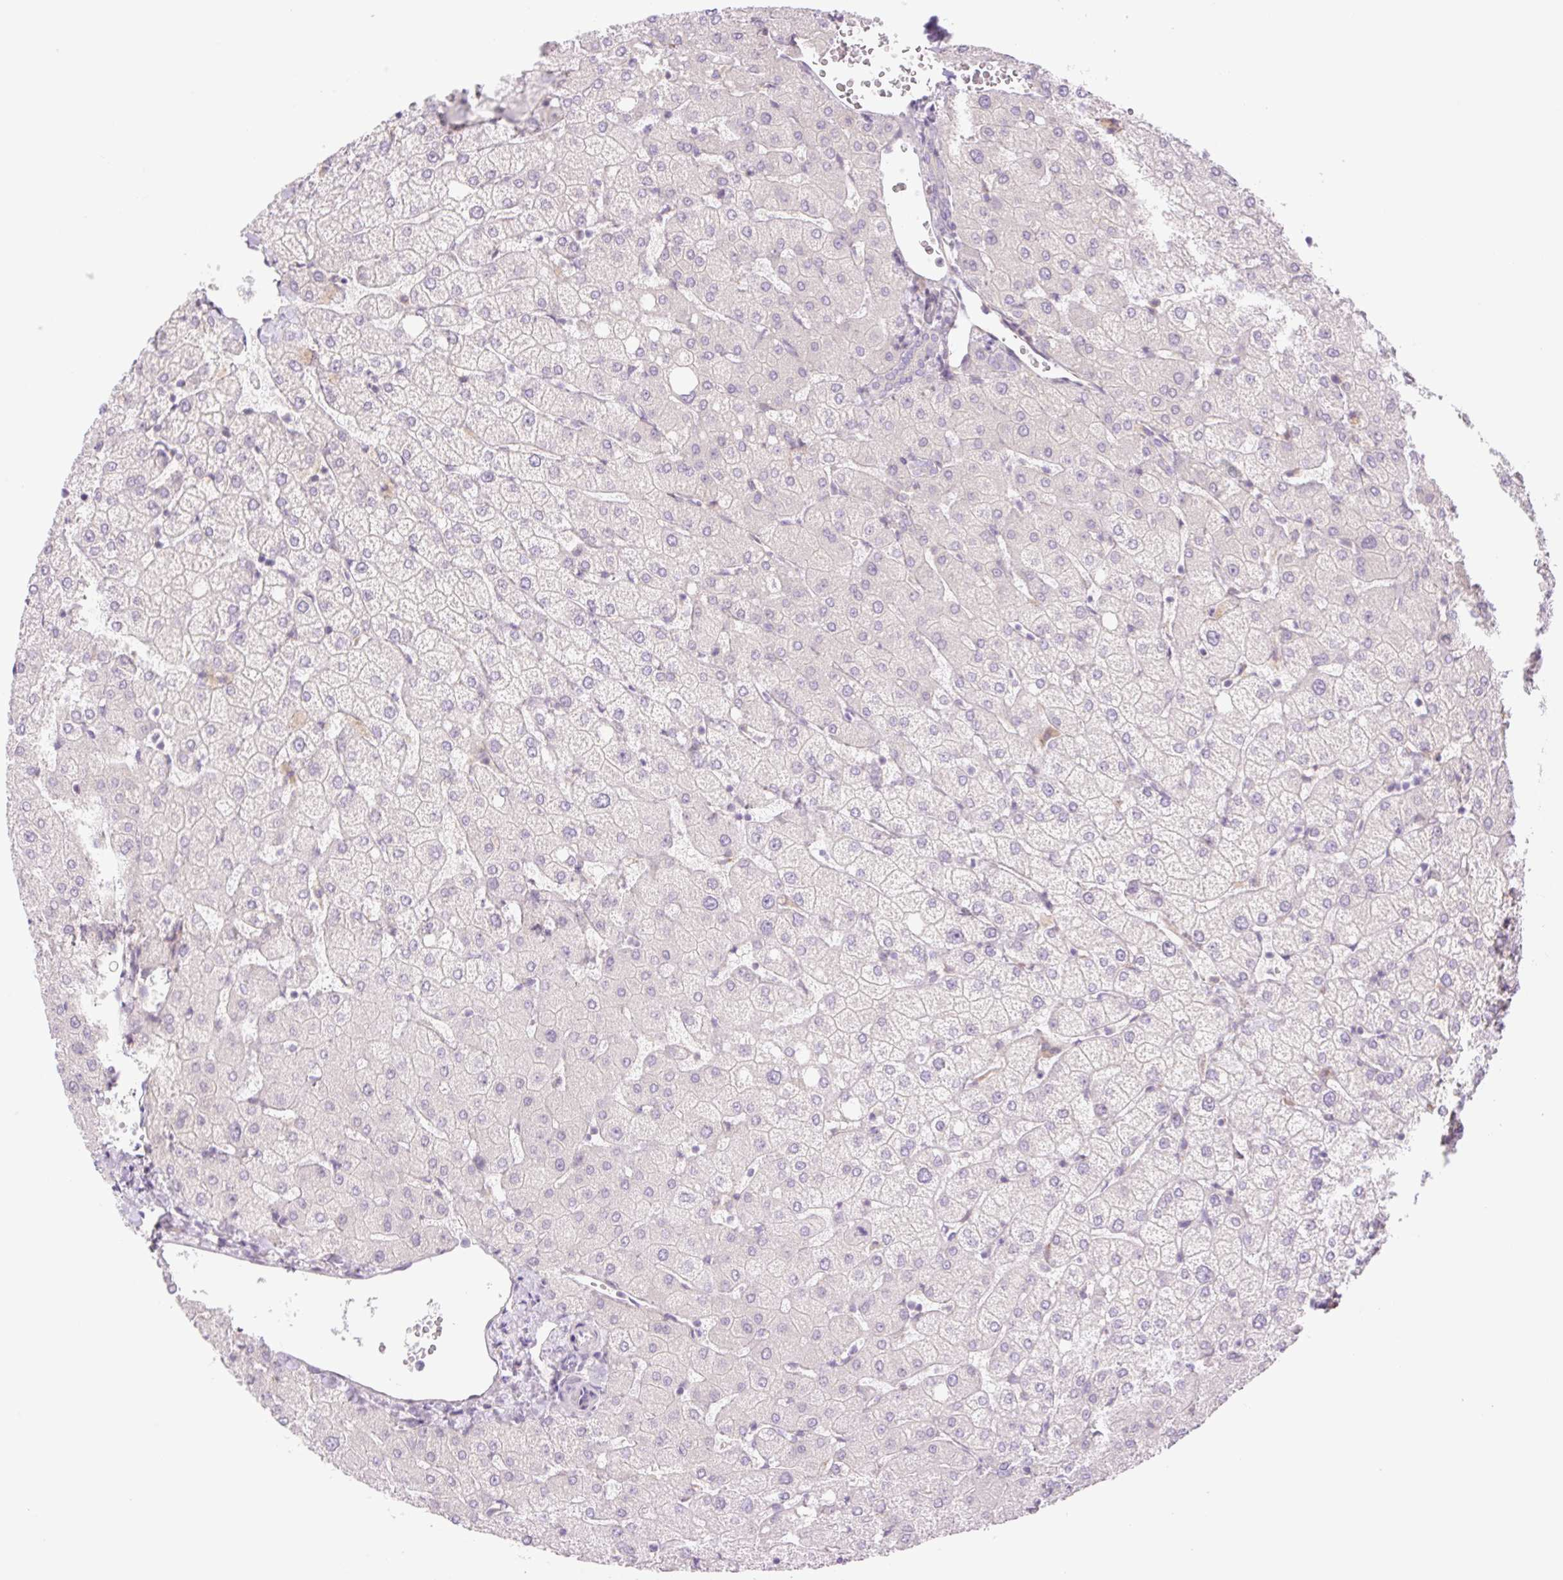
{"staining": {"intensity": "negative", "quantity": "none", "location": "none"}, "tissue": "liver", "cell_type": "Cholangiocytes", "image_type": "normal", "snomed": [{"axis": "morphology", "description": "Normal tissue, NOS"}, {"axis": "topography", "description": "Liver"}], "caption": "Immunohistochemistry image of normal liver: liver stained with DAB (3,3'-diaminobenzidine) shows no significant protein expression in cholangiocytes.", "gene": "COL5A1", "patient": {"sex": "female", "age": 54}}